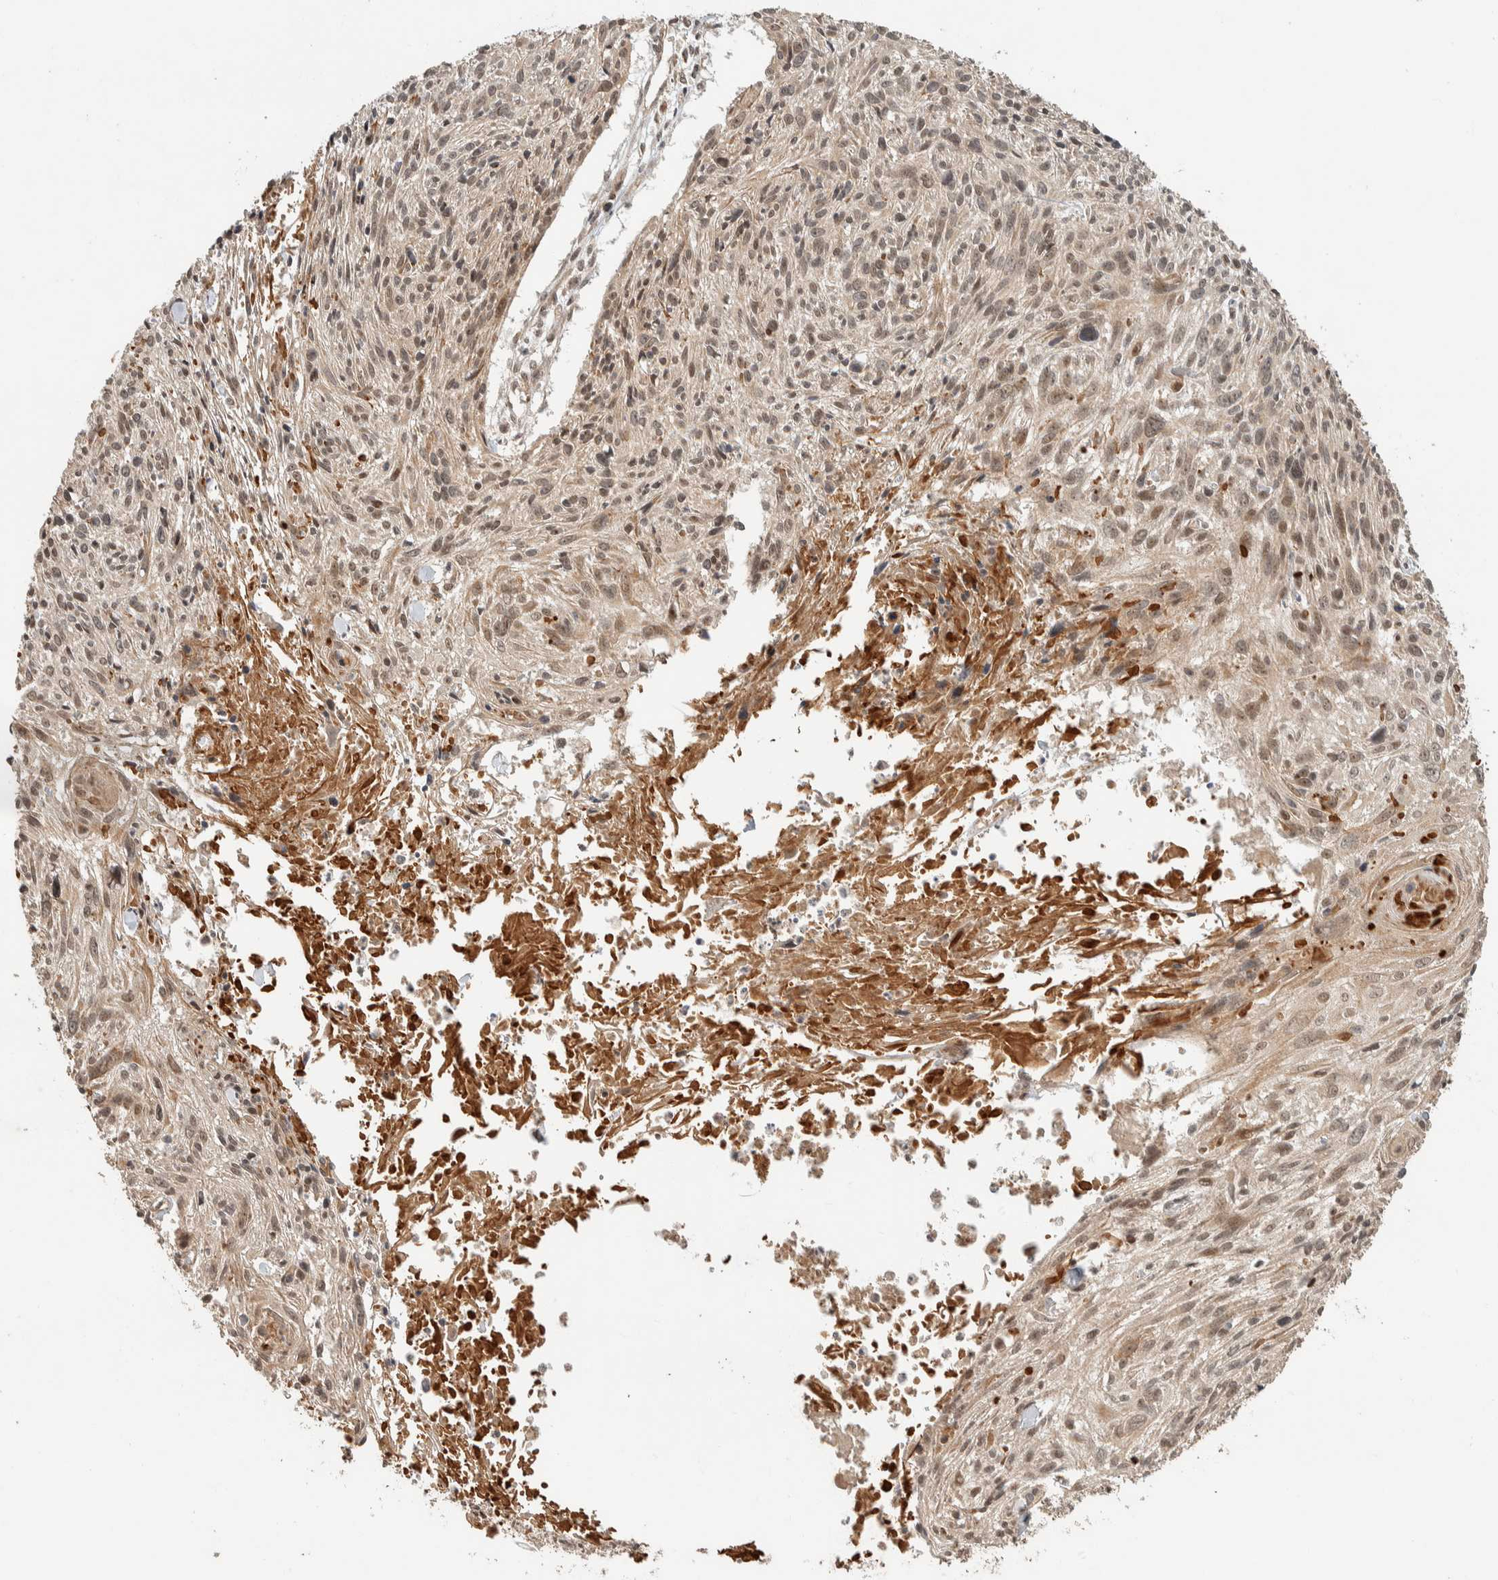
{"staining": {"intensity": "weak", "quantity": ">75%", "location": "cytoplasmic/membranous,nuclear"}, "tissue": "cervical cancer", "cell_type": "Tumor cells", "image_type": "cancer", "snomed": [{"axis": "morphology", "description": "Squamous cell carcinoma, NOS"}, {"axis": "topography", "description": "Cervix"}], "caption": "Human cervical cancer stained with a protein marker exhibits weak staining in tumor cells.", "gene": "ZBTB2", "patient": {"sex": "female", "age": 51}}